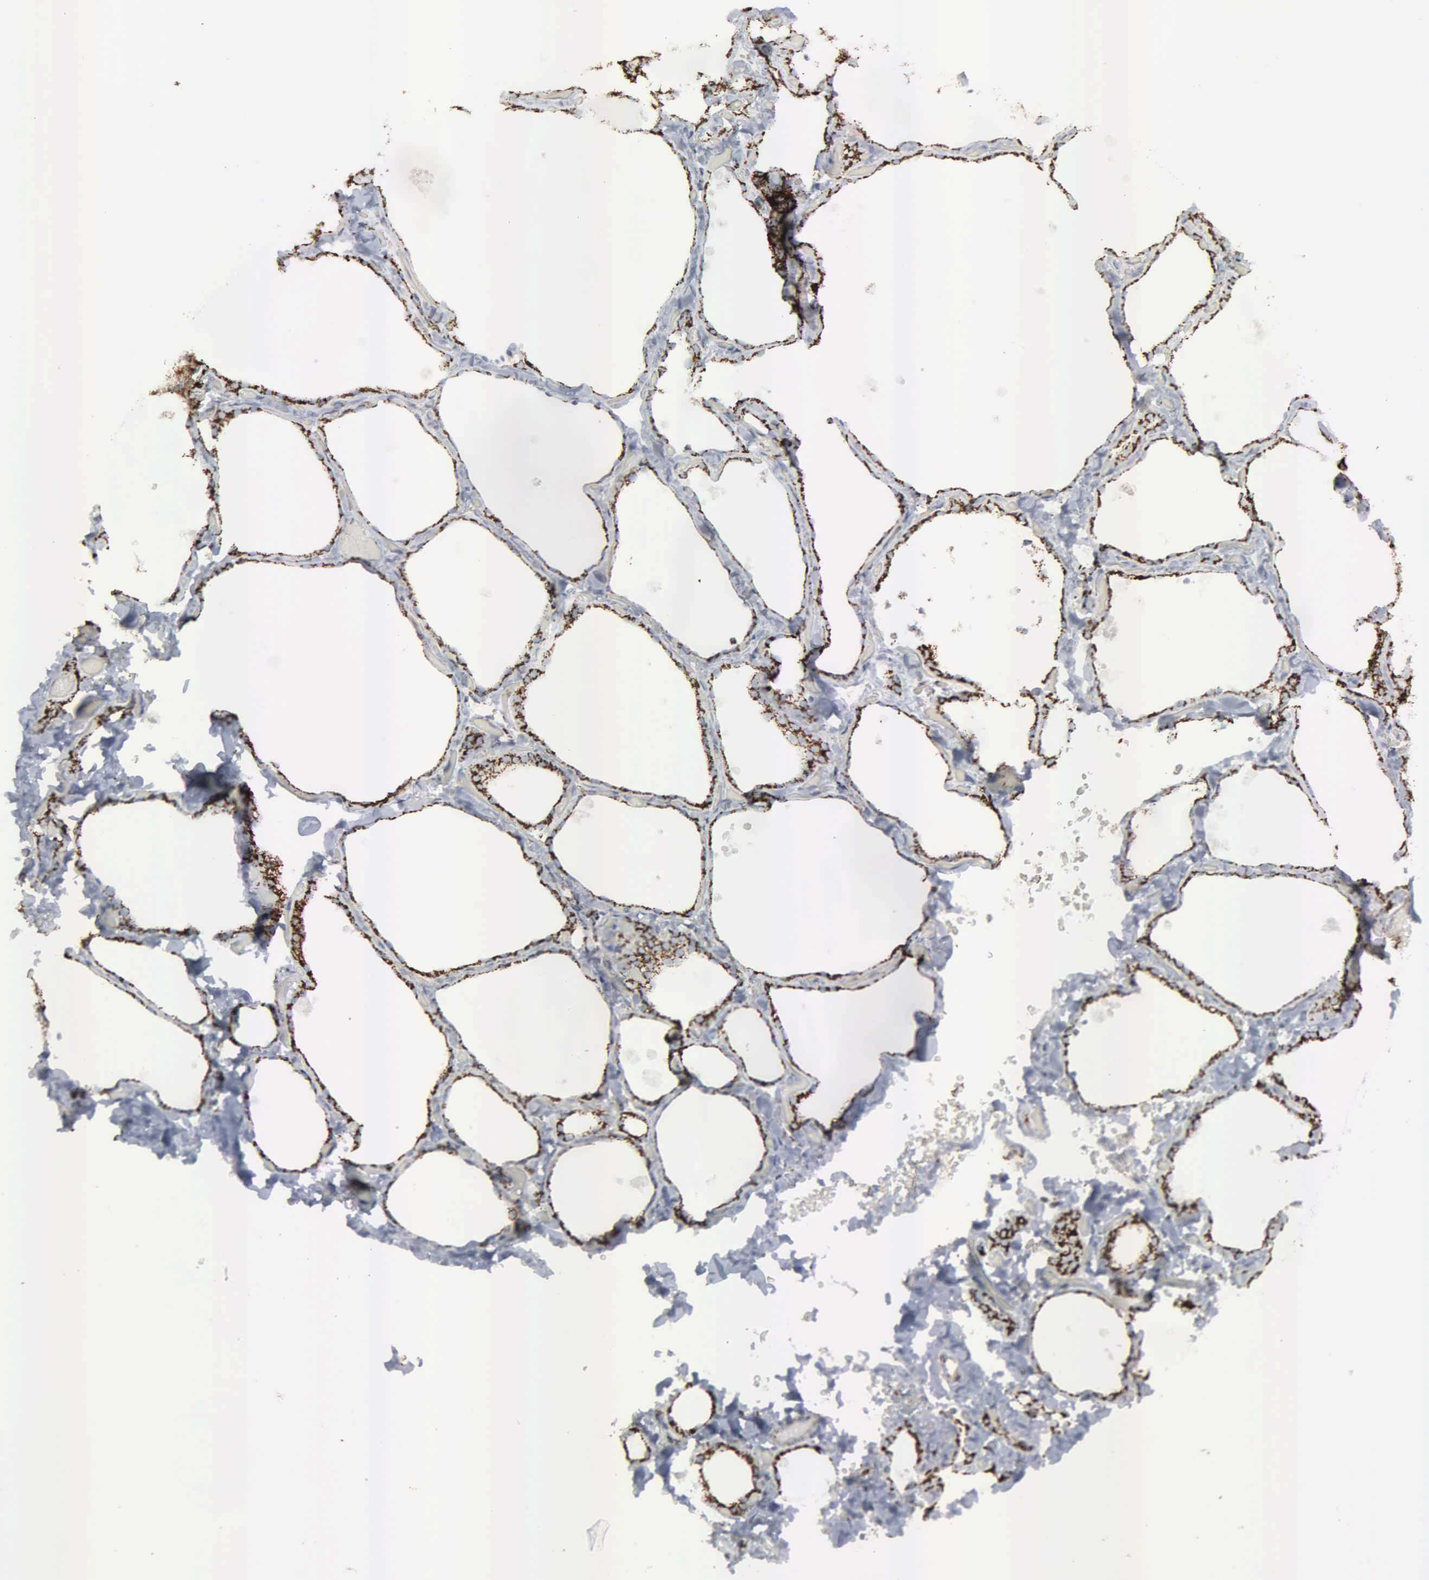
{"staining": {"intensity": "strong", "quantity": ">75%", "location": "cytoplasmic/membranous"}, "tissue": "thyroid gland", "cell_type": "Glandular cells", "image_type": "normal", "snomed": [{"axis": "morphology", "description": "Normal tissue, NOS"}, {"axis": "topography", "description": "Thyroid gland"}], "caption": "Protein expression analysis of benign thyroid gland reveals strong cytoplasmic/membranous expression in approximately >75% of glandular cells.", "gene": "HSPA9", "patient": {"sex": "male", "age": 34}}